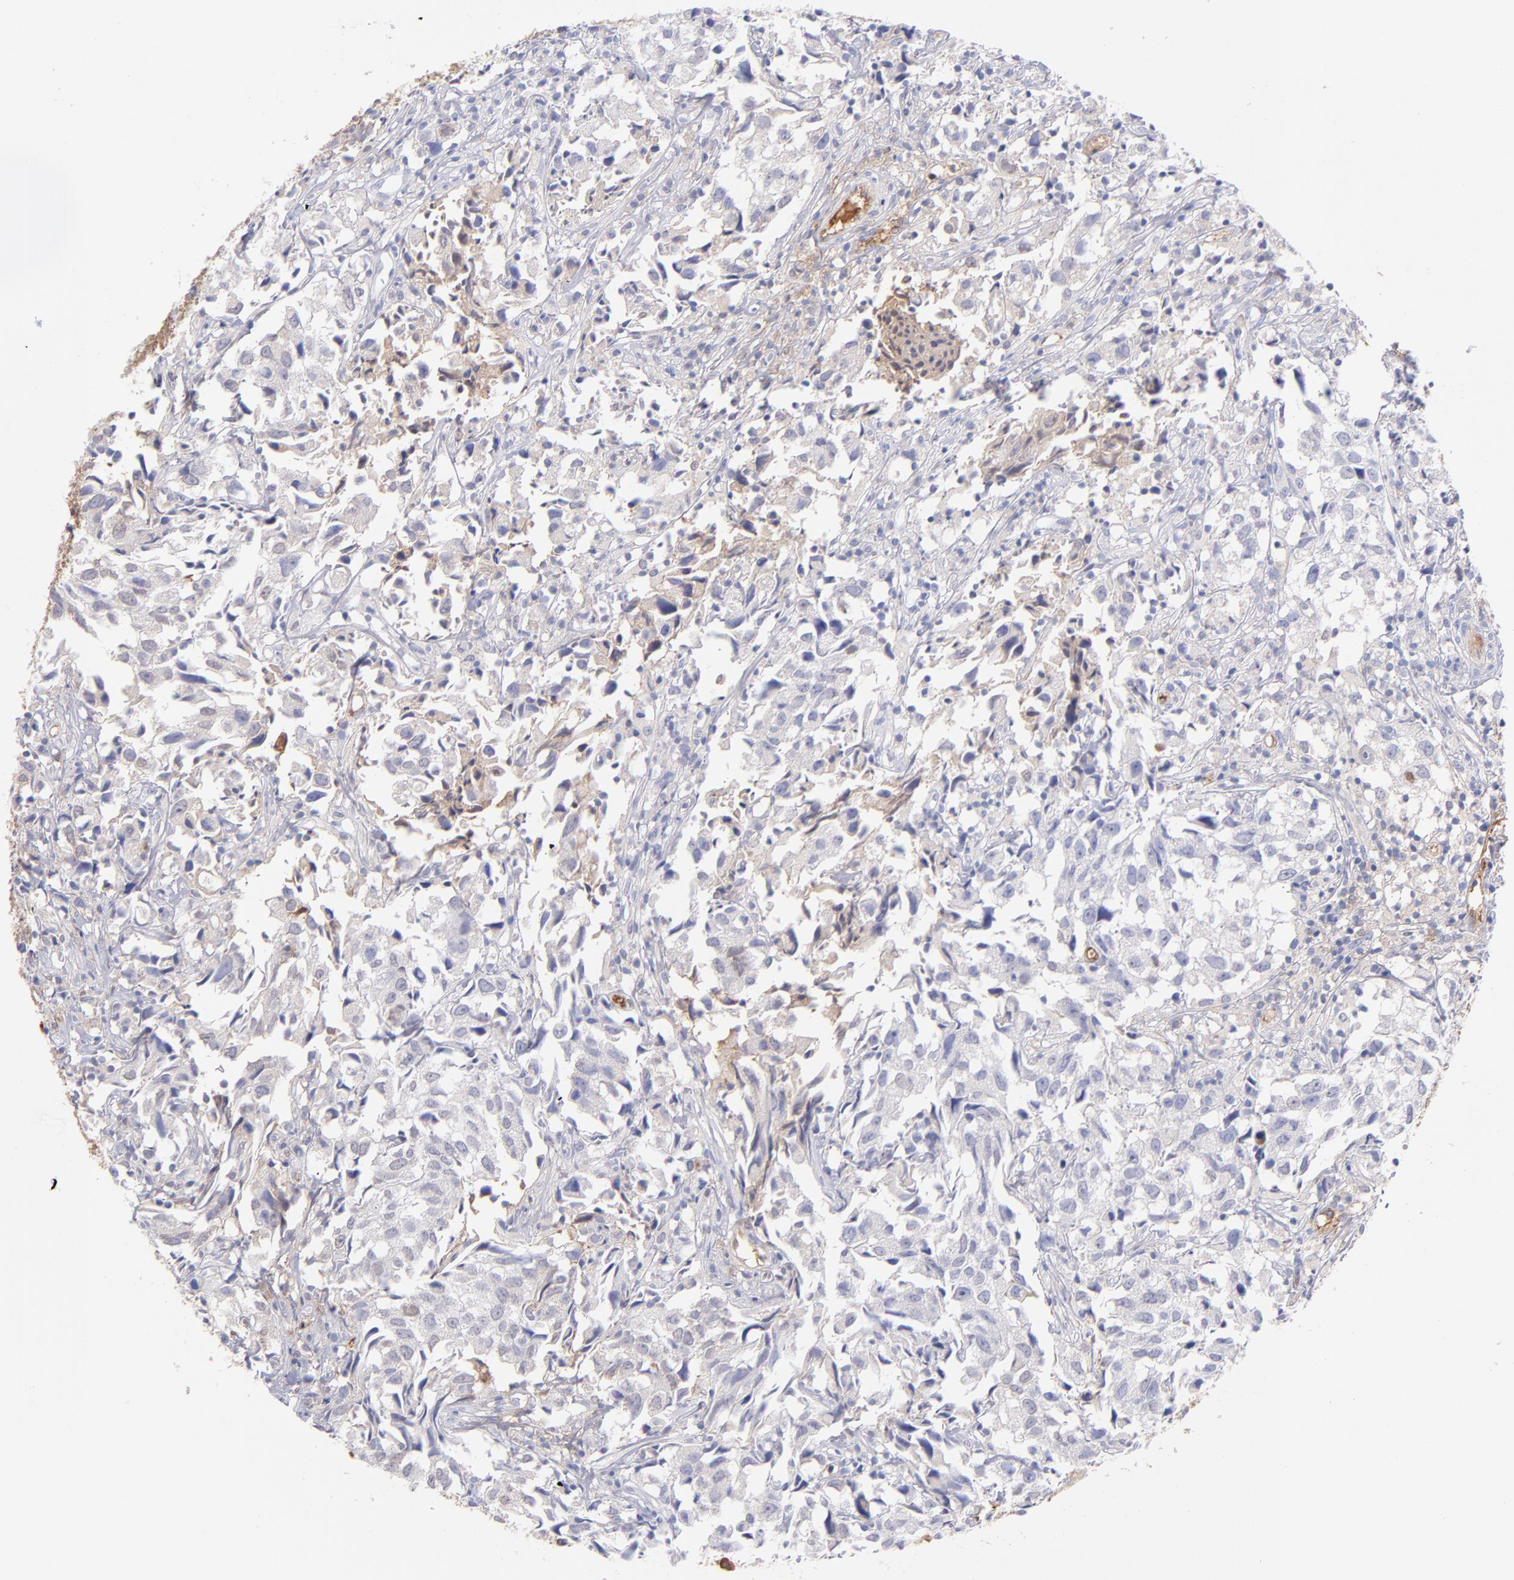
{"staining": {"intensity": "negative", "quantity": "none", "location": "none"}, "tissue": "urothelial cancer", "cell_type": "Tumor cells", "image_type": "cancer", "snomed": [{"axis": "morphology", "description": "Urothelial carcinoma, High grade"}, {"axis": "topography", "description": "Urinary bladder"}], "caption": "DAB (3,3'-diaminobenzidine) immunohistochemical staining of human urothelial carcinoma (high-grade) exhibits no significant expression in tumor cells.", "gene": "HP", "patient": {"sex": "female", "age": 75}}